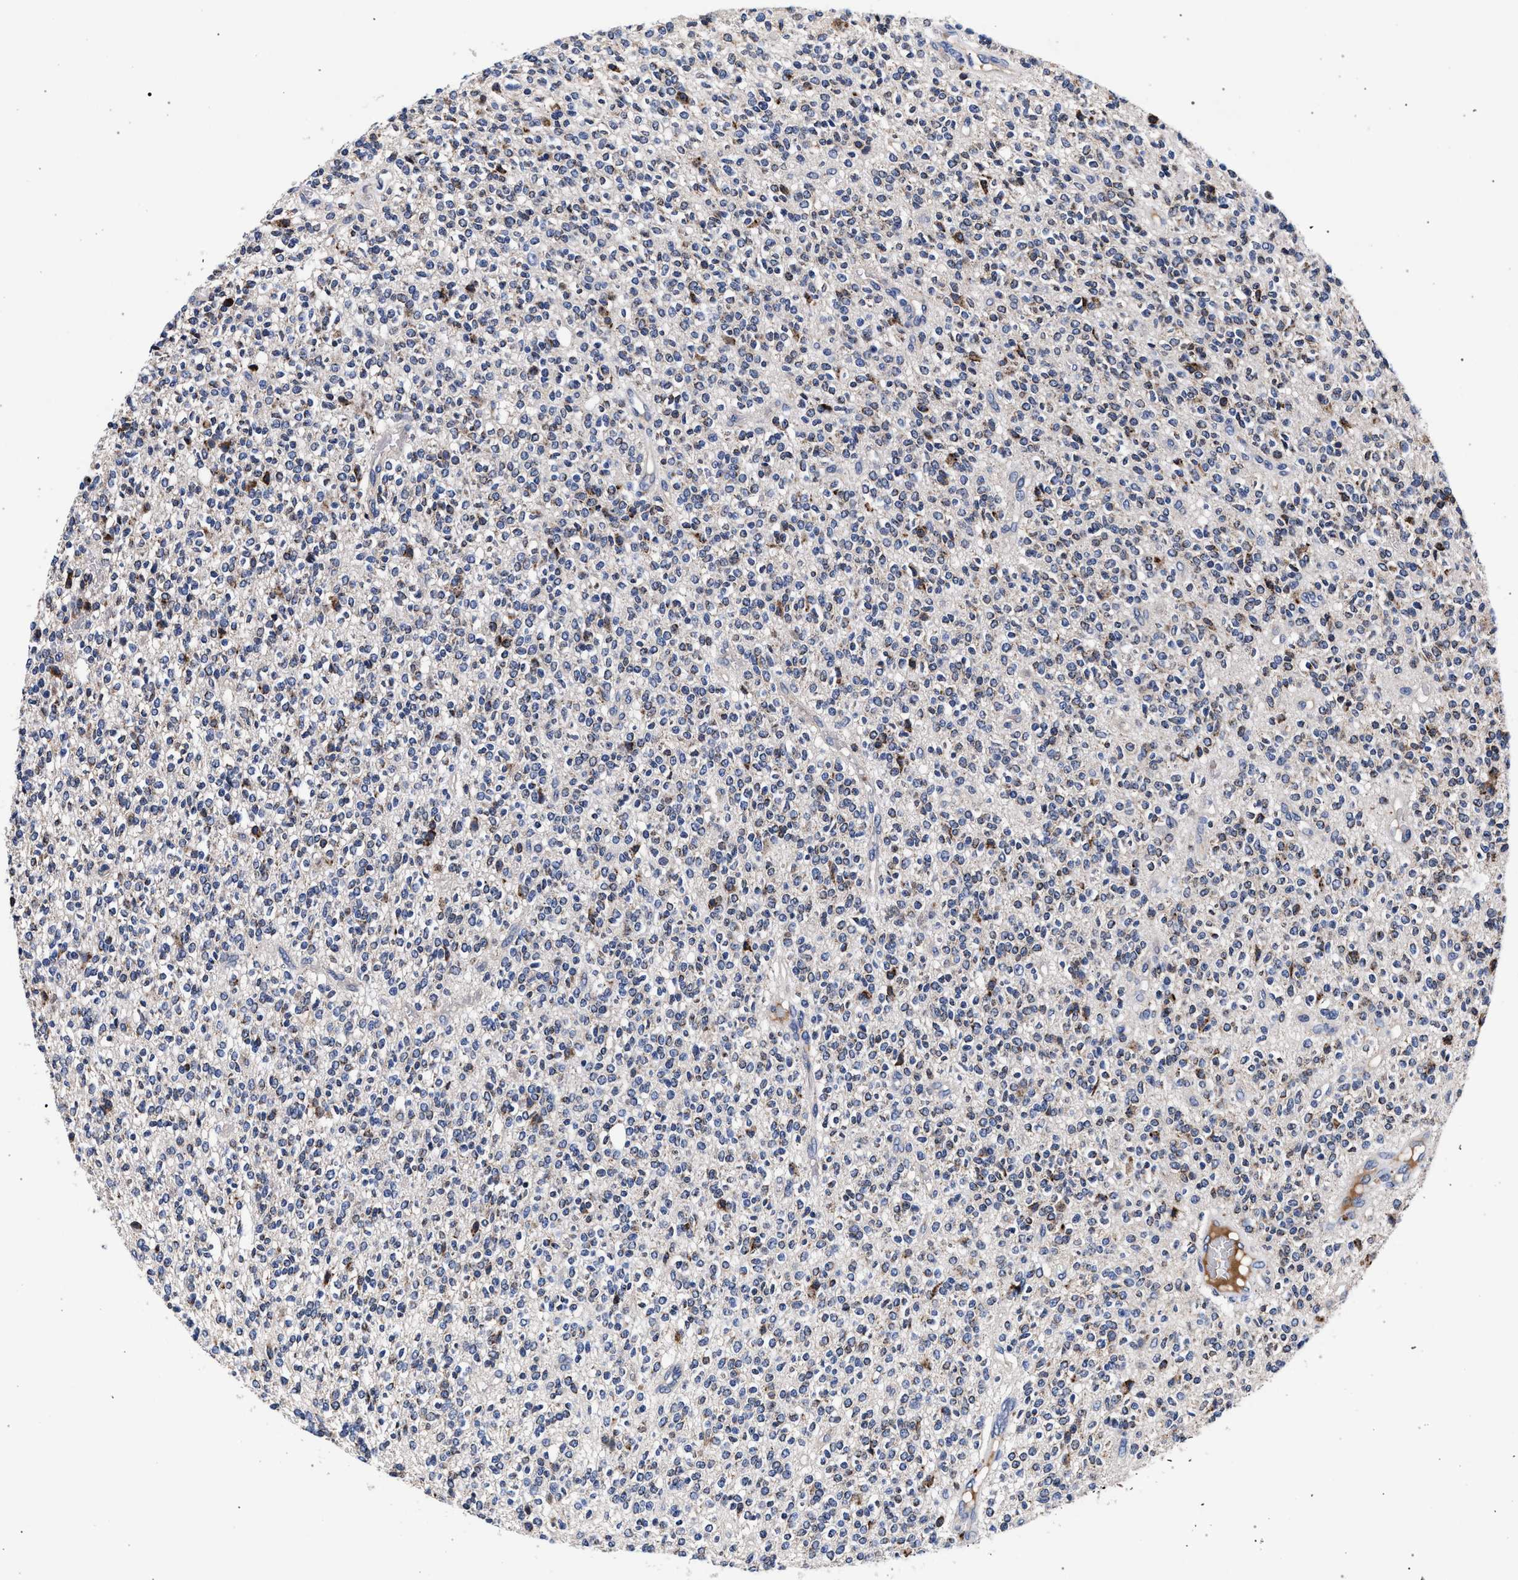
{"staining": {"intensity": "weak", "quantity": "<25%", "location": "cytoplasmic/membranous"}, "tissue": "glioma", "cell_type": "Tumor cells", "image_type": "cancer", "snomed": [{"axis": "morphology", "description": "Glioma, malignant, High grade"}, {"axis": "topography", "description": "Brain"}], "caption": "Glioma was stained to show a protein in brown. There is no significant positivity in tumor cells. The staining is performed using DAB brown chromogen with nuclei counter-stained in using hematoxylin.", "gene": "ACOX1", "patient": {"sex": "male", "age": 34}}